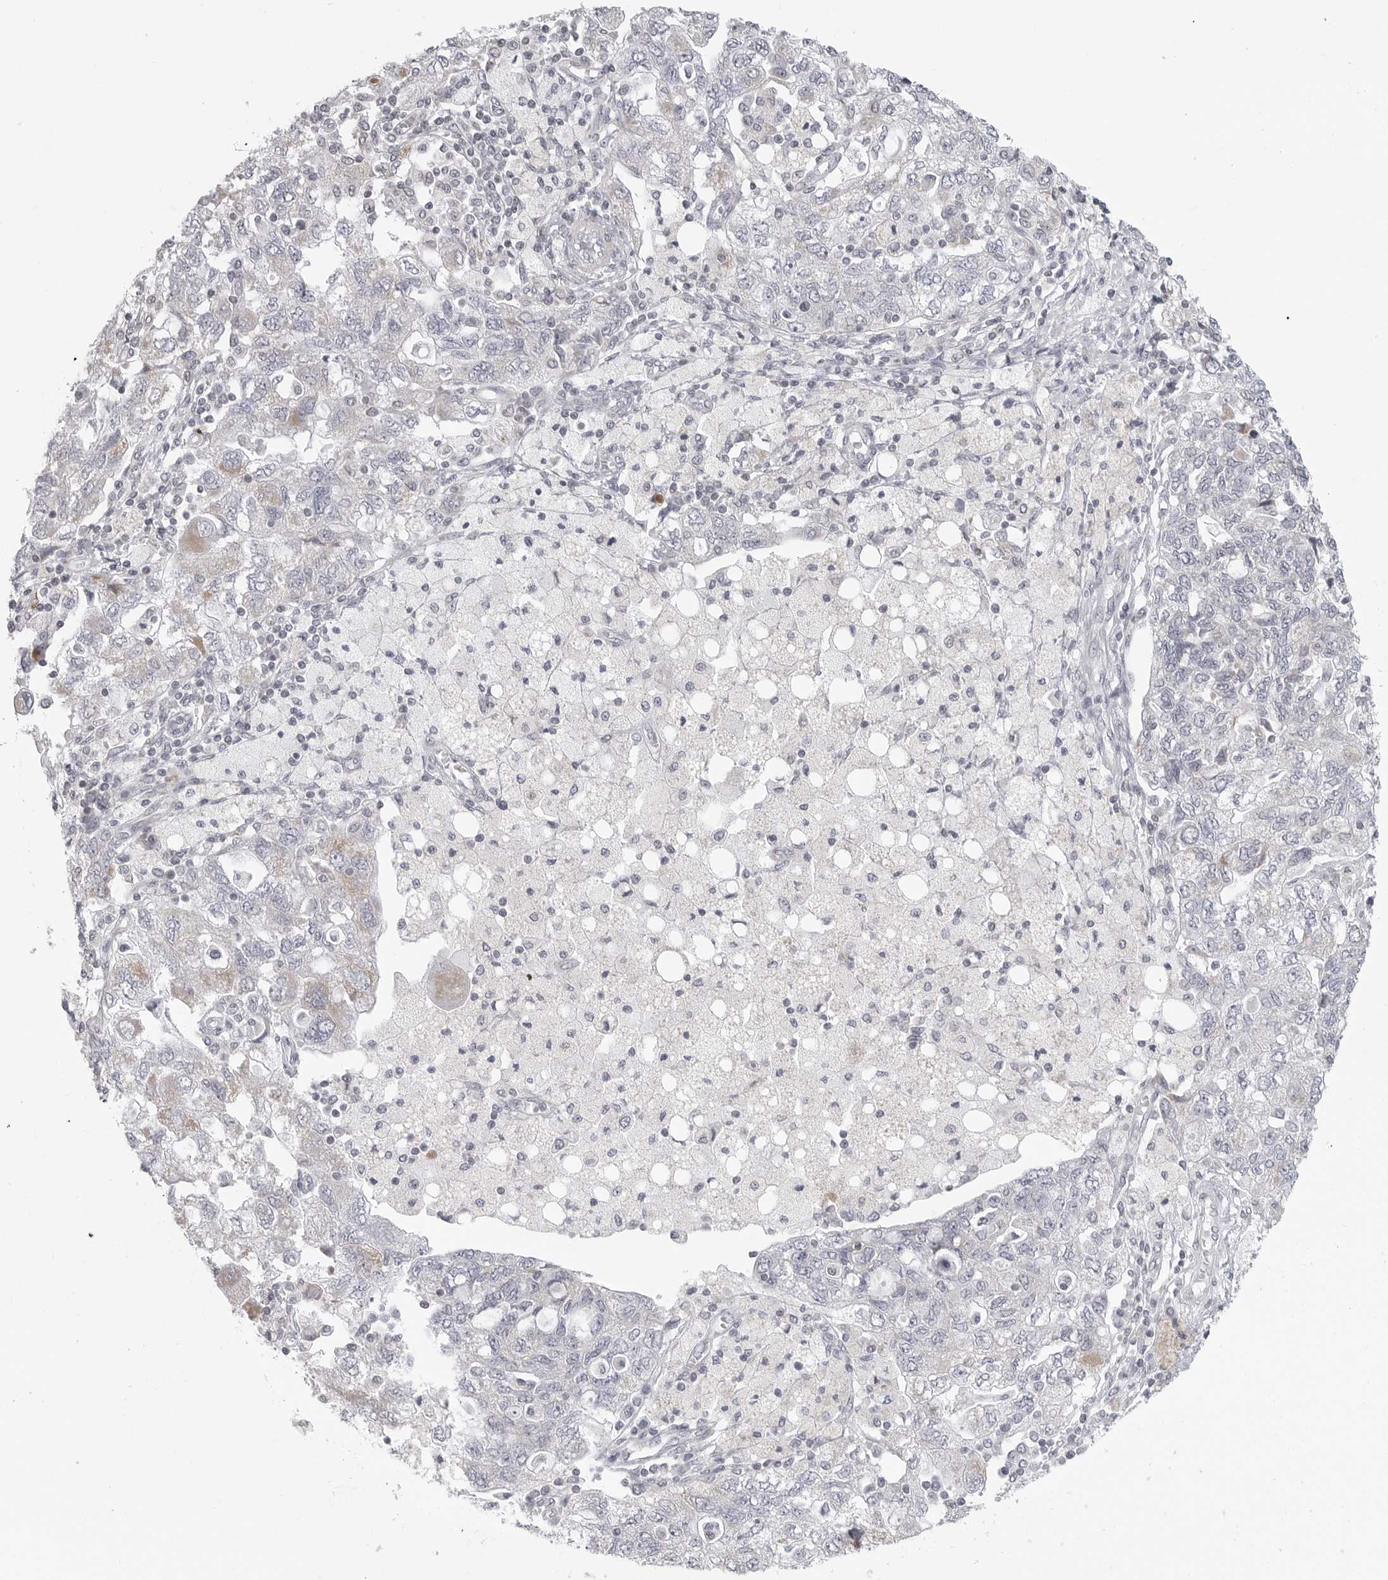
{"staining": {"intensity": "negative", "quantity": "none", "location": "none"}, "tissue": "ovarian cancer", "cell_type": "Tumor cells", "image_type": "cancer", "snomed": [{"axis": "morphology", "description": "Carcinoma, NOS"}, {"axis": "morphology", "description": "Cystadenocarcinoma, serous, NOS"}, {"axis": "topography", "description": "Ovary"}], "caption": "IHC photomicrograph of ovarian carcinoma stained for a protein (brown), which shows no expression in tumor cells.", "gene": "MAP7D1", "patient": {"sex": "female", "age": 69}}